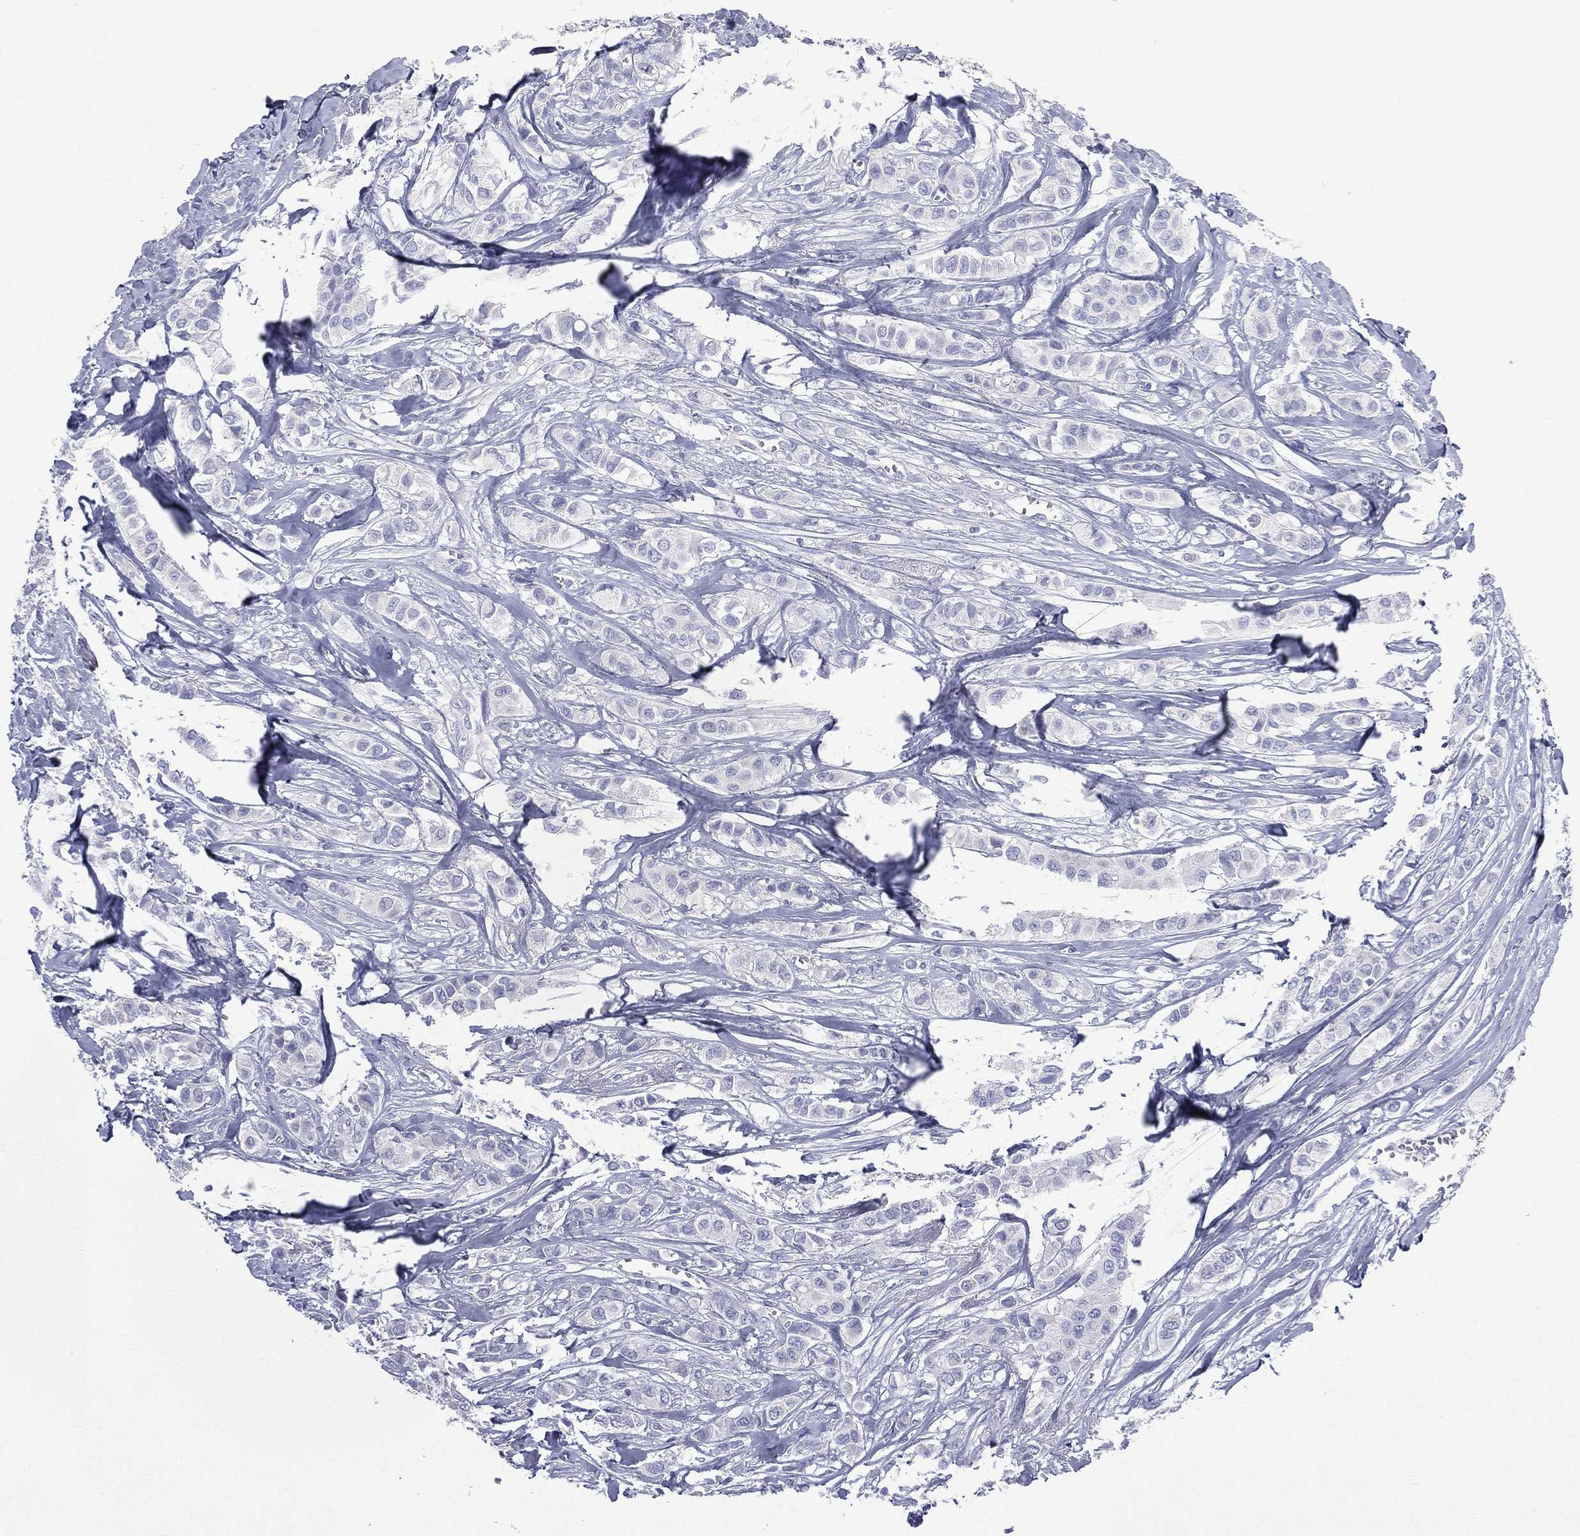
{"staining": {"intensity": "negative", "quantity": "none", "location": "none"}, "tissue": "breast cancer", "cell_type": "Tumor cells", "image_type": "cancer", "snomed": [{"axis": "morphology", "description": "Duct carcinoma"}, {"axis": "topography", "description": "Breast"}], "caption": "Tumor cells show no significant positivity in breast invasive ductal carcinoma.", "gene": "CES2", "patient": {"sex": "female", "age": 85}}